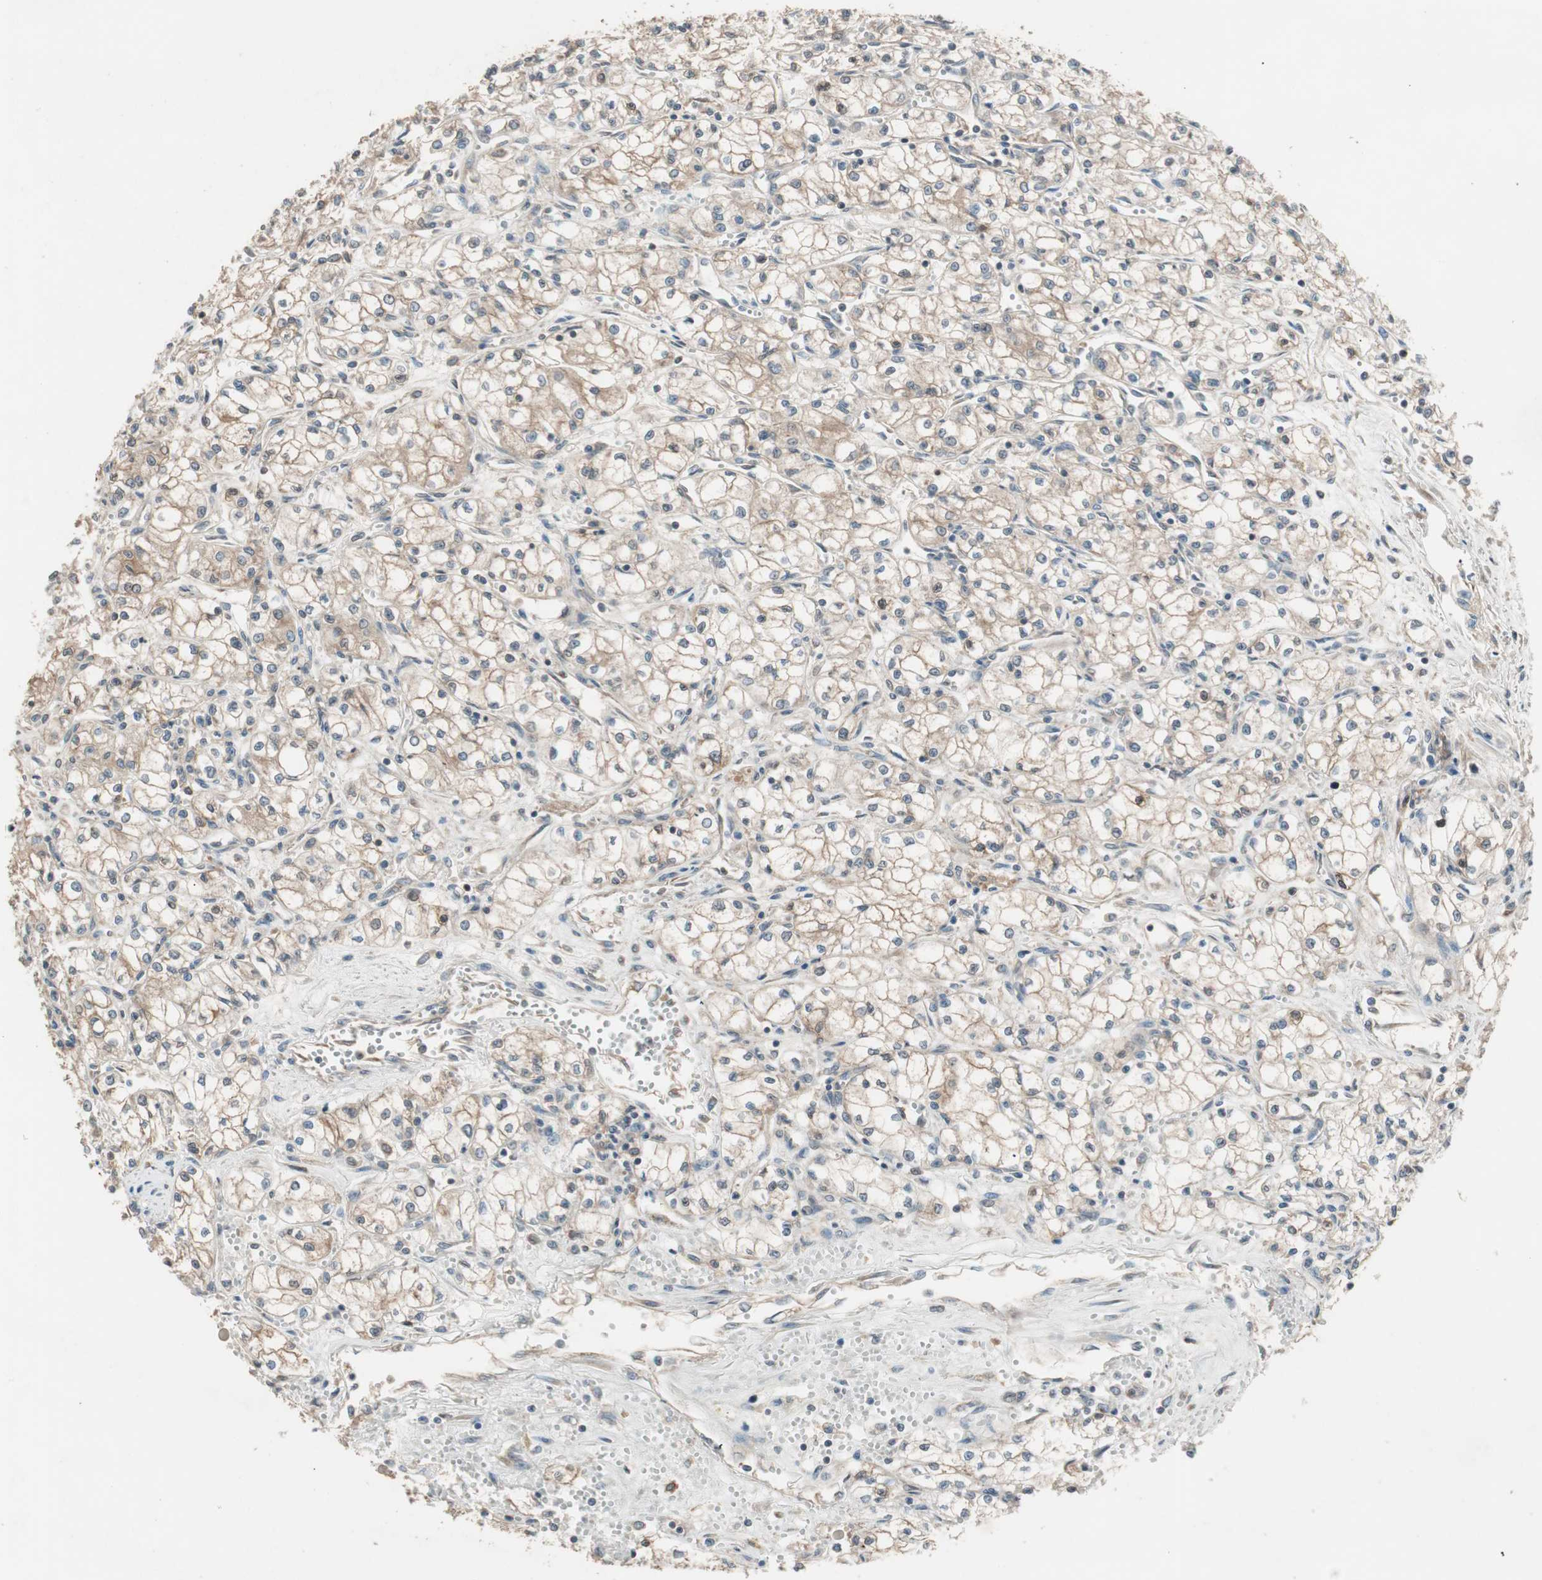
{"staining": {"intensity": "weak", "quantity": "25%-75%", "location": "cytoplasmic/membranous"}, "tissue": "renal cancer", "cell_type": "Tumor cells", "image_type": "cancer", "snomed": [{"axis": "morphology", "description": "Normal tissue, NOS"}, {"axis": "morphology", "description": "Adenocarcinoma, NOS"}, {"axis": "topography", "description": "Kidney"}], "caption": "High-magnification brightfield microscopy of adenocarcinoma (renal) stained with DAB (brown) and counterstained with hematoxylin (blue). tumor cells exhibit weak cytoplasmic/membranous staining is appreciated in approximately25%-75% of cells. (IHC, brightfield microscopy, high magnification).", "gene": "ATP6AP2", "patient": {"sex": "male", "age": 59}}